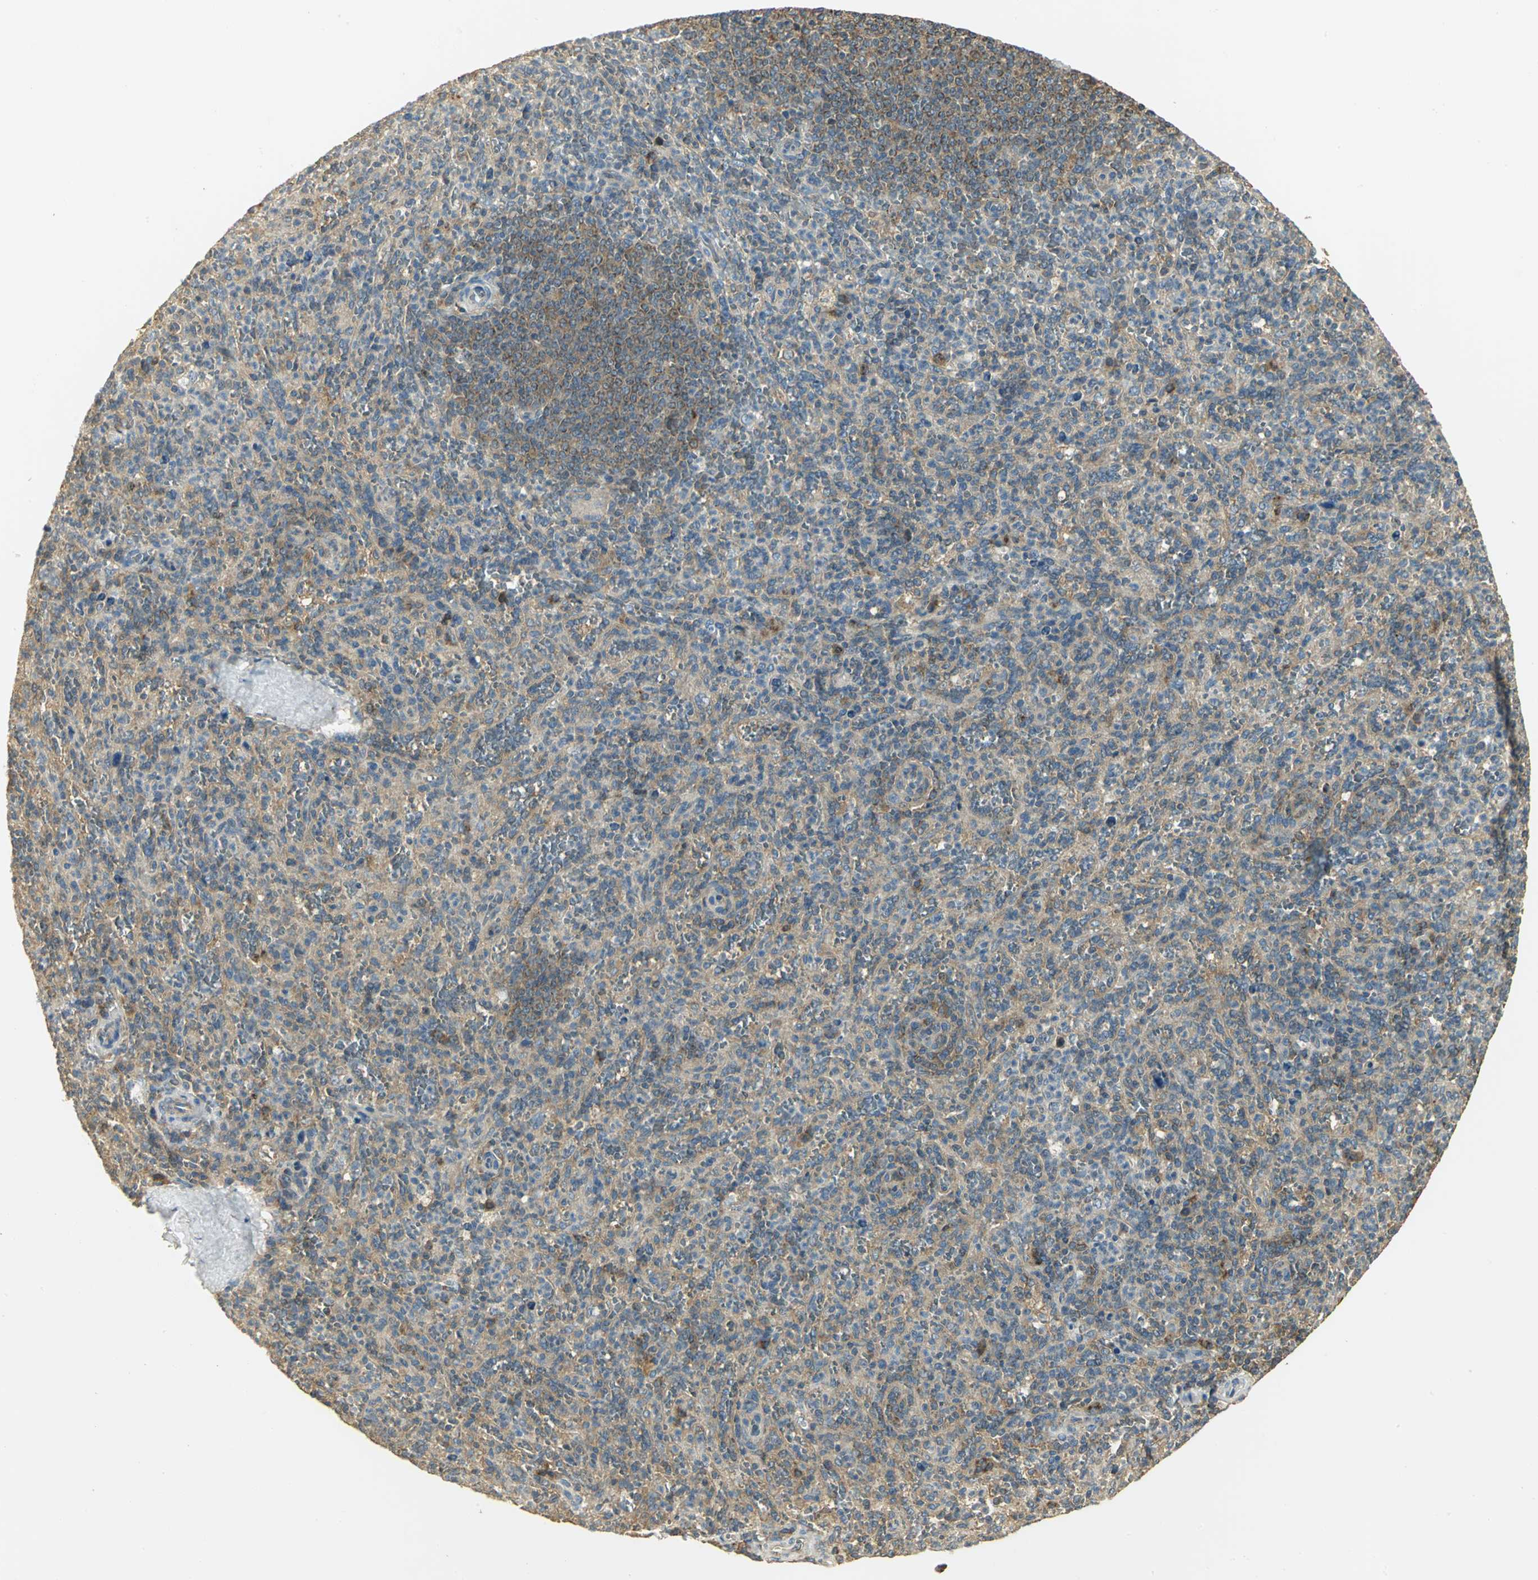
{"staining": {"intensity": "weak", "quantity": "25%-75%", "location": "cytoplasmic/membranous"}, "tissue": "spleen", "cell_type": "Cells in red pulp", "image_type": "normal", "snomed": [{"axis": "morphology", "description": "Normal tissue, NOS"}, {"axis": "topography", "description": "Spleen"}], "caption": "Spleen stained with a brown dye displays weak cytoplasmic/membranous positive expression in about 25%-75% of cells in red pulp.", "gene": "RARS1", "patient": {"sex": "male", "age": 36}}